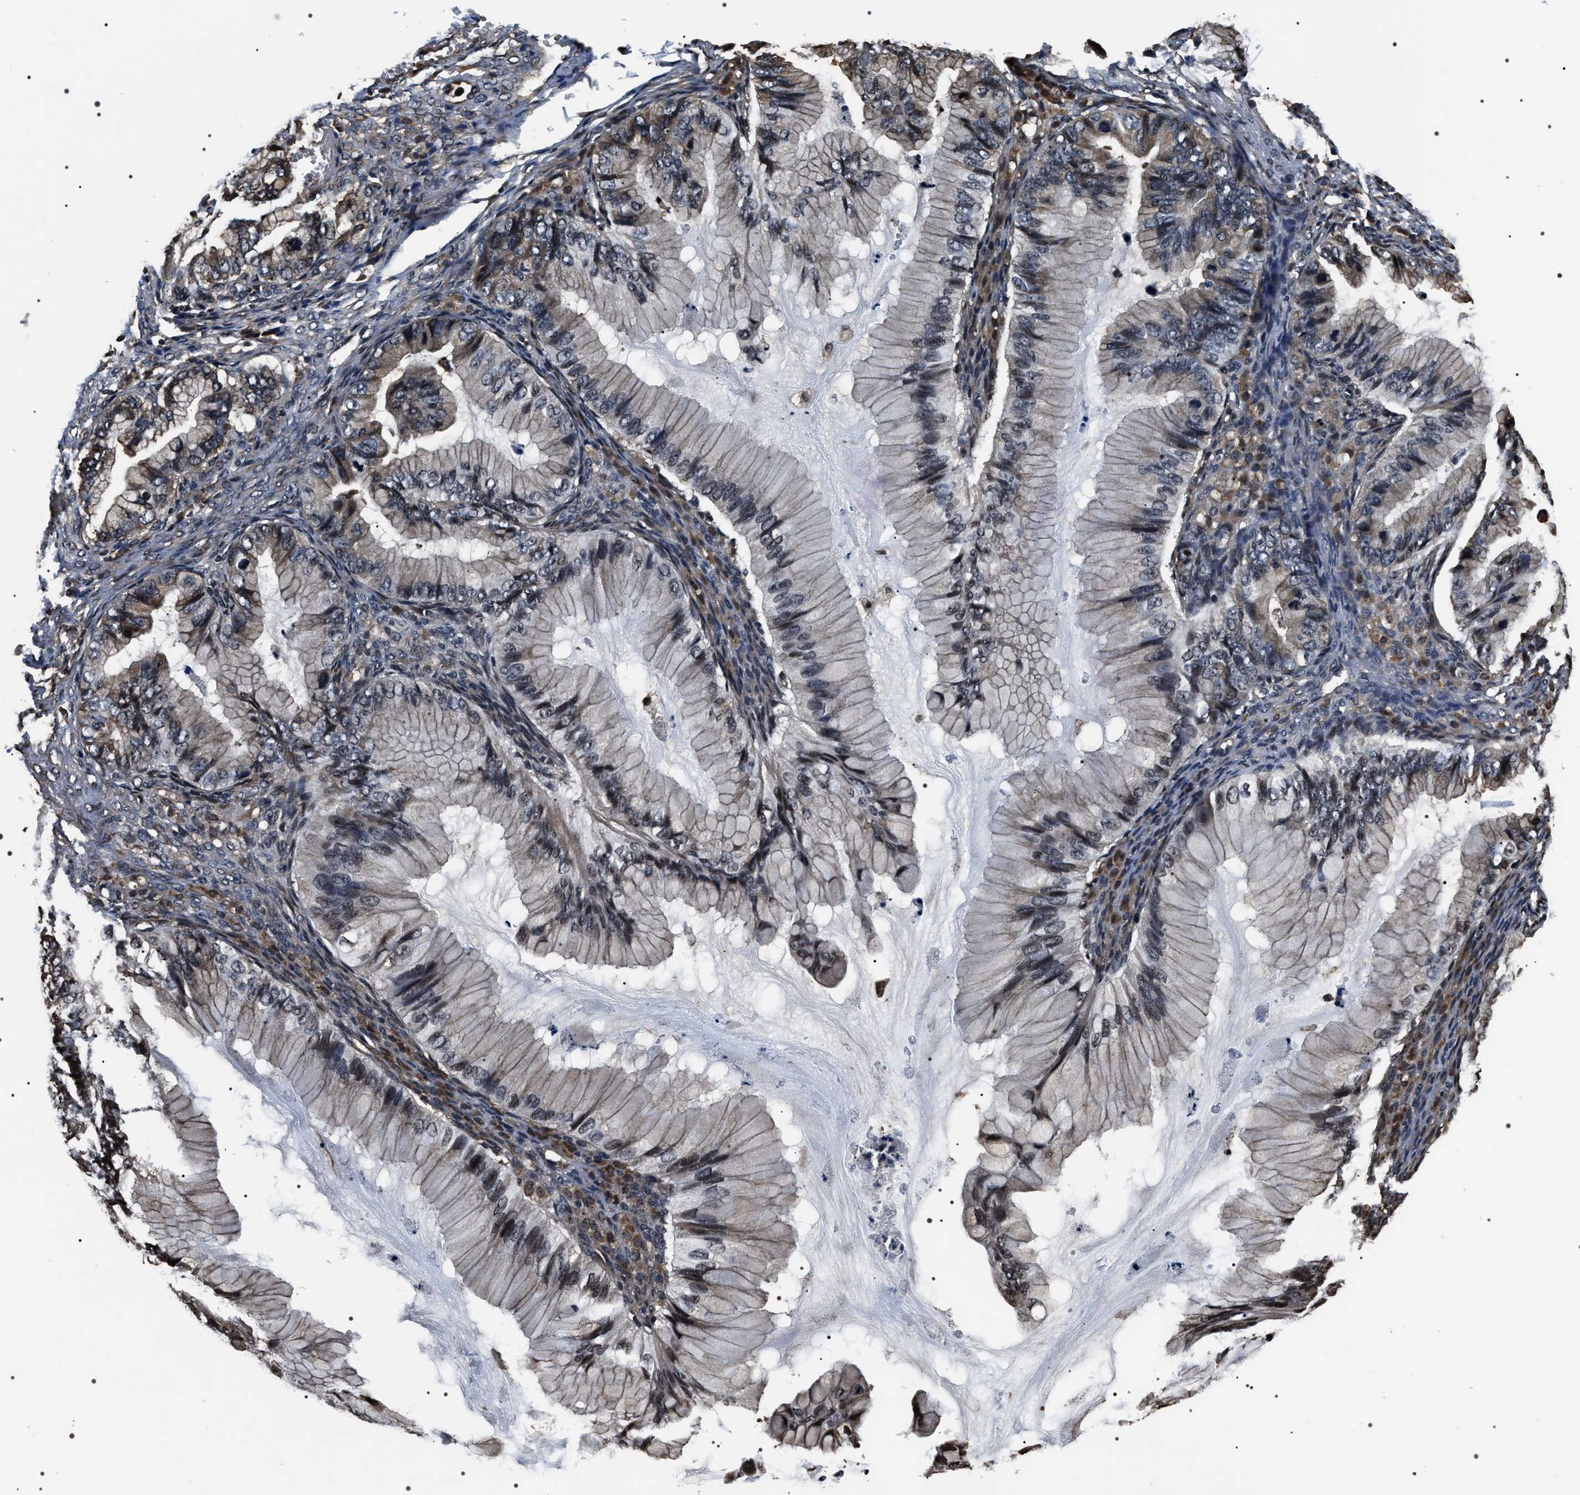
{"staining": {"intensity": "weak", "quantity": "<25%", "location": "cytoplasmic/membranous"}, "tissue": "ovarian cancer", "cell_type": "Tumor cells", "image_type": "cancer", "snomed": [{"axis": "morphology", "description": "Cystadenocarcinoma, mucinous, NOS"}, {"axis": "topography", "description": "Ovary"}], "caption": "Immunohistochemical staining of ovarian mucinous cystadenocarcinoma exhibits no significant positivity in tumor cells. The staining is performed using DAB brown chromogen with nuclei counter-stained in using hematoxylin.", "gene": "ARHGAP22", "patient": {"sex": "female", "age": 36}}